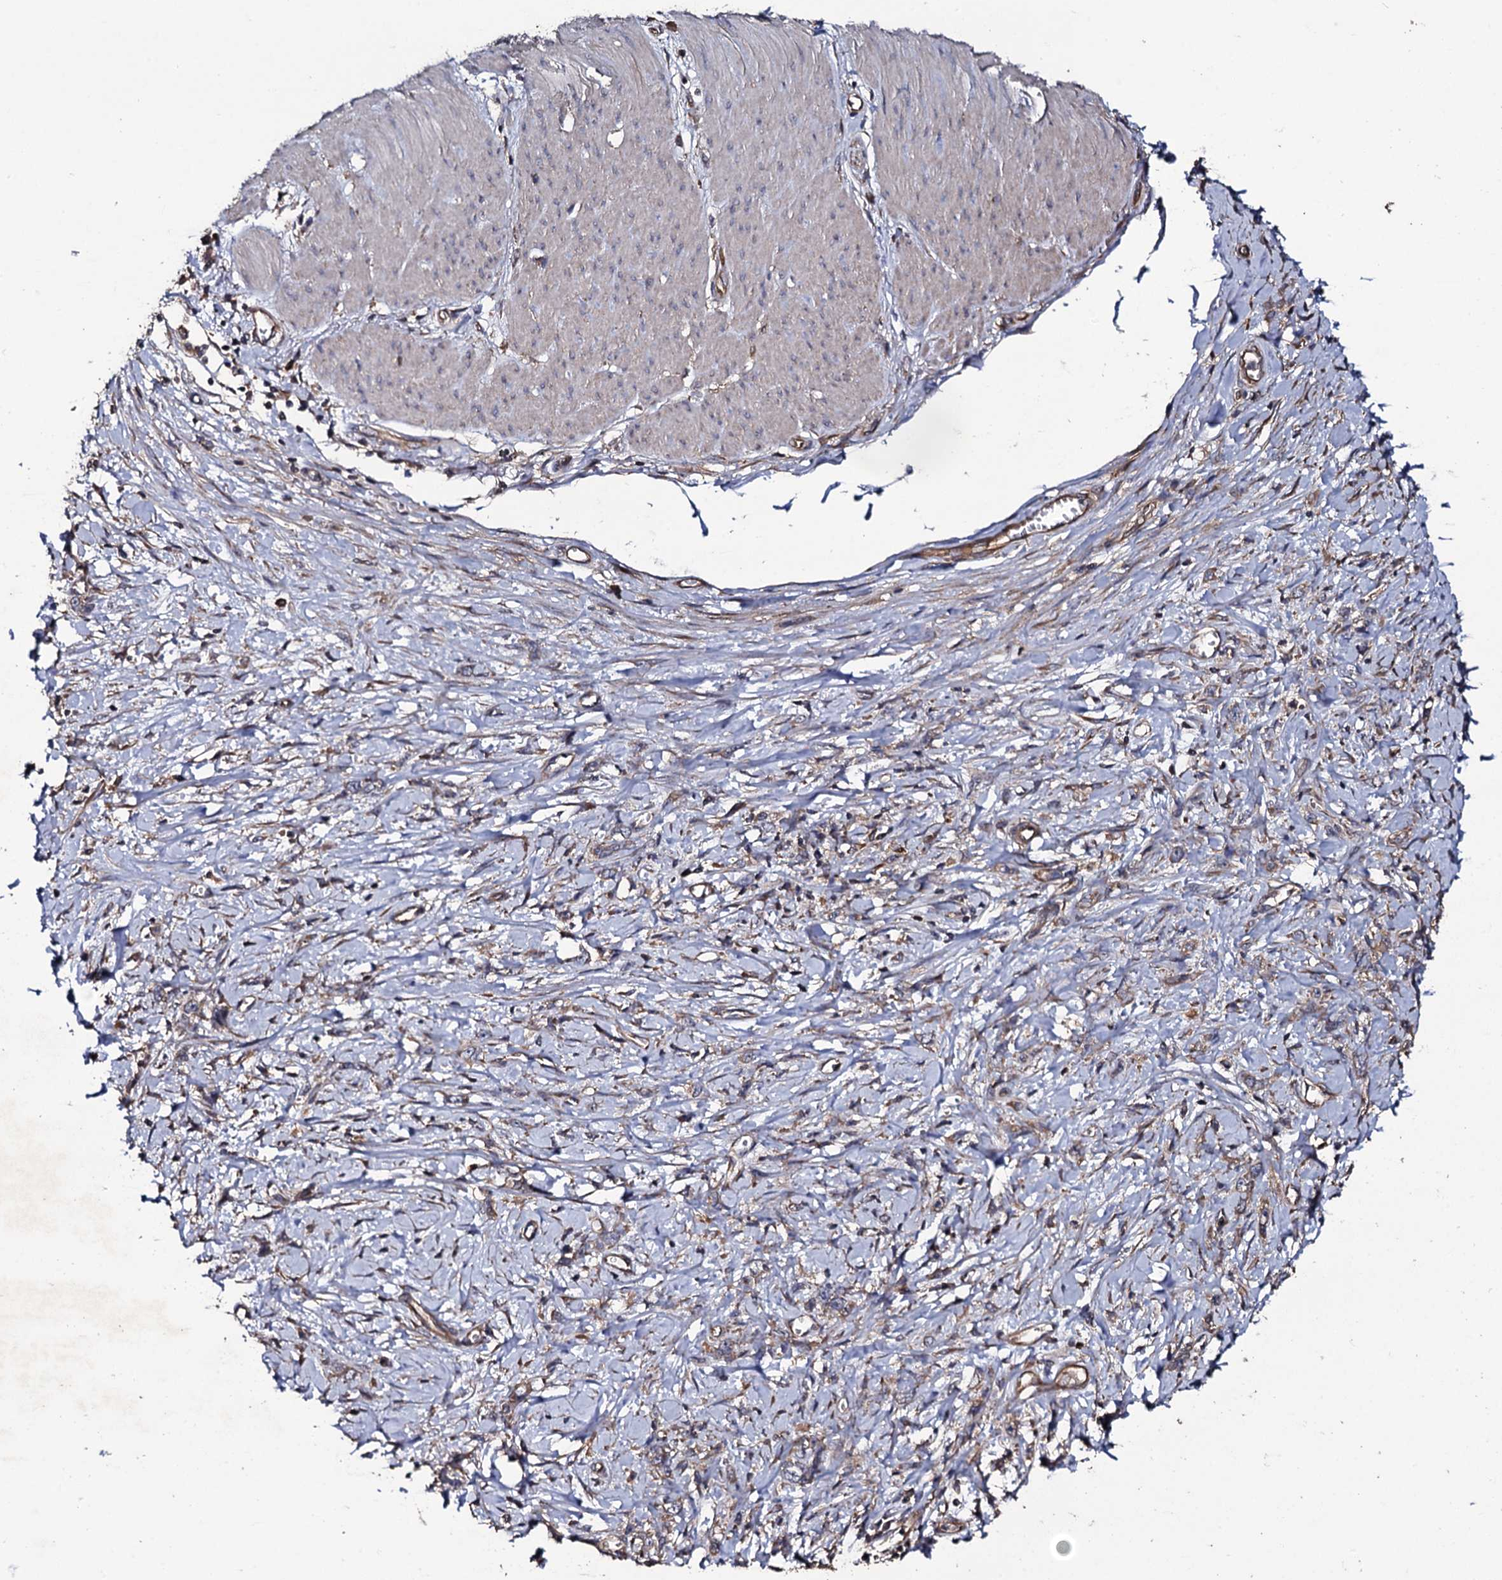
{"staining": {"intensity": "weak", "quantity": "<25%", "location": "cytoplasmic/membranous"}, "tissue": "stomach cancer", "cell_type": "Tumor cells", "image_type": "cancer", "snomed": [{"axis": "morphology", "description": "Adenocarcinoma, NOS"}, {"axis": "topography", "description": "Stomach"}], "caption": "Stomach cancer was stained to show a protein in brown. There is no significant positivity in tumor cells.", "gene": "TTC23", "patient": {"sex": "female", "age": 76}}